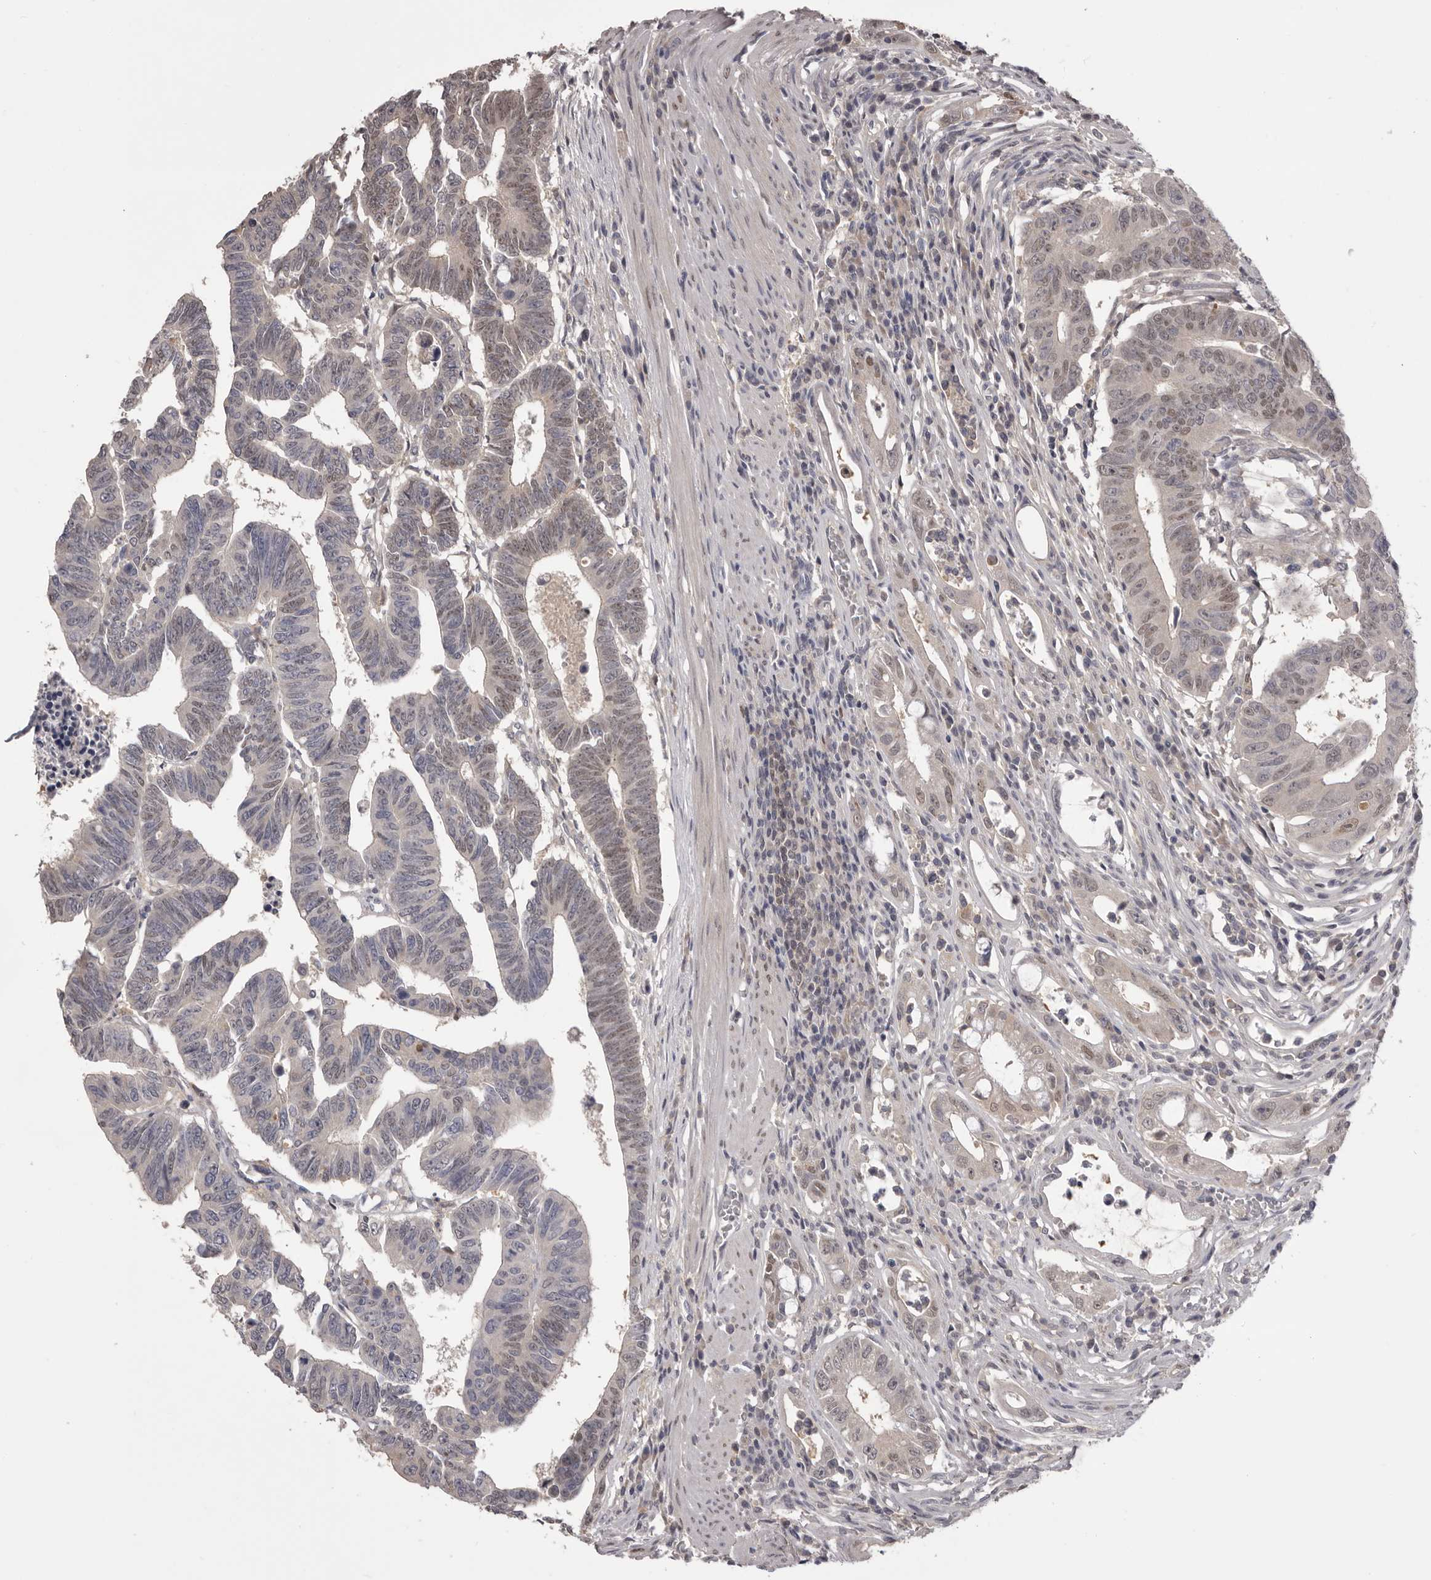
{"staining": {"intensity": "weak", "quantity": "<25%", "location": "nuclear"}, "tissue": "colorectal cancer", "cell_type": "Tumor cells", "image_type": "cancer", "snomed": [{"axis": "morphology", "description": "Adenocarcinoma, NOS"}, {"axis": "topography", "description": "Rectum"}], "caption": "Colorectal cancer stained for a protein using immunohistochemistry (IHC) displays no positivity tumor cells.", "gene": "MDH1", "patient": {"sex": "female", "age": 65}}